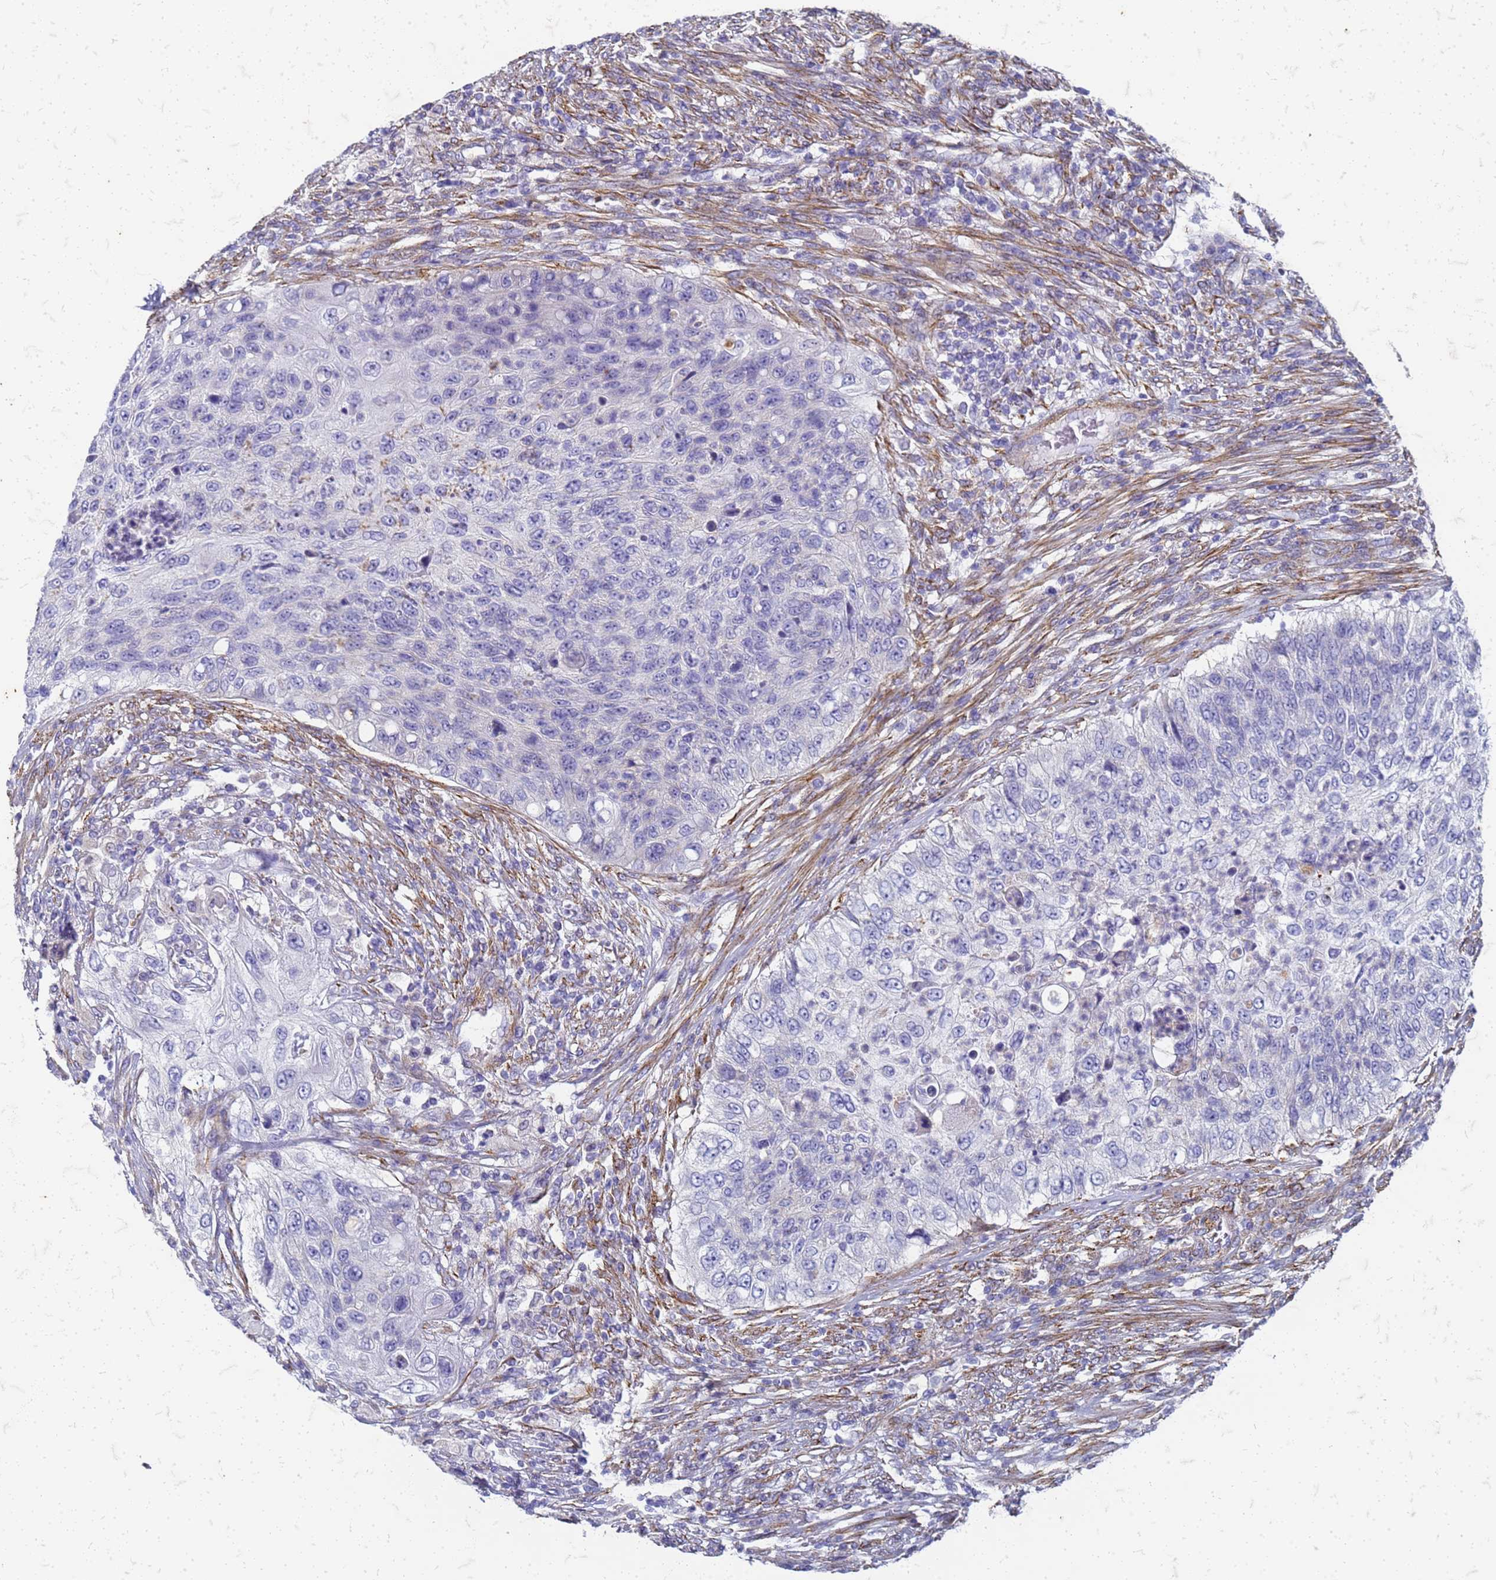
{"staining": {"intensity": "negative", "quantity": "none", "location": "none"}, "tissue": "urothelial cancer", "cell_type": "Tumor cells", "image_type": "cancer", "snomed": [{"axis": "morphology", "description": "Urothelial carcinoma, High grade"}, {"axis": "topography", "description": "Urinary bladder"}], "caption": "There is no significant staining in tumor cells of urothelial carcinoma (high-grade).", "gene": "TRIM64B", "patient": {"sex": "female", "age": 60}}